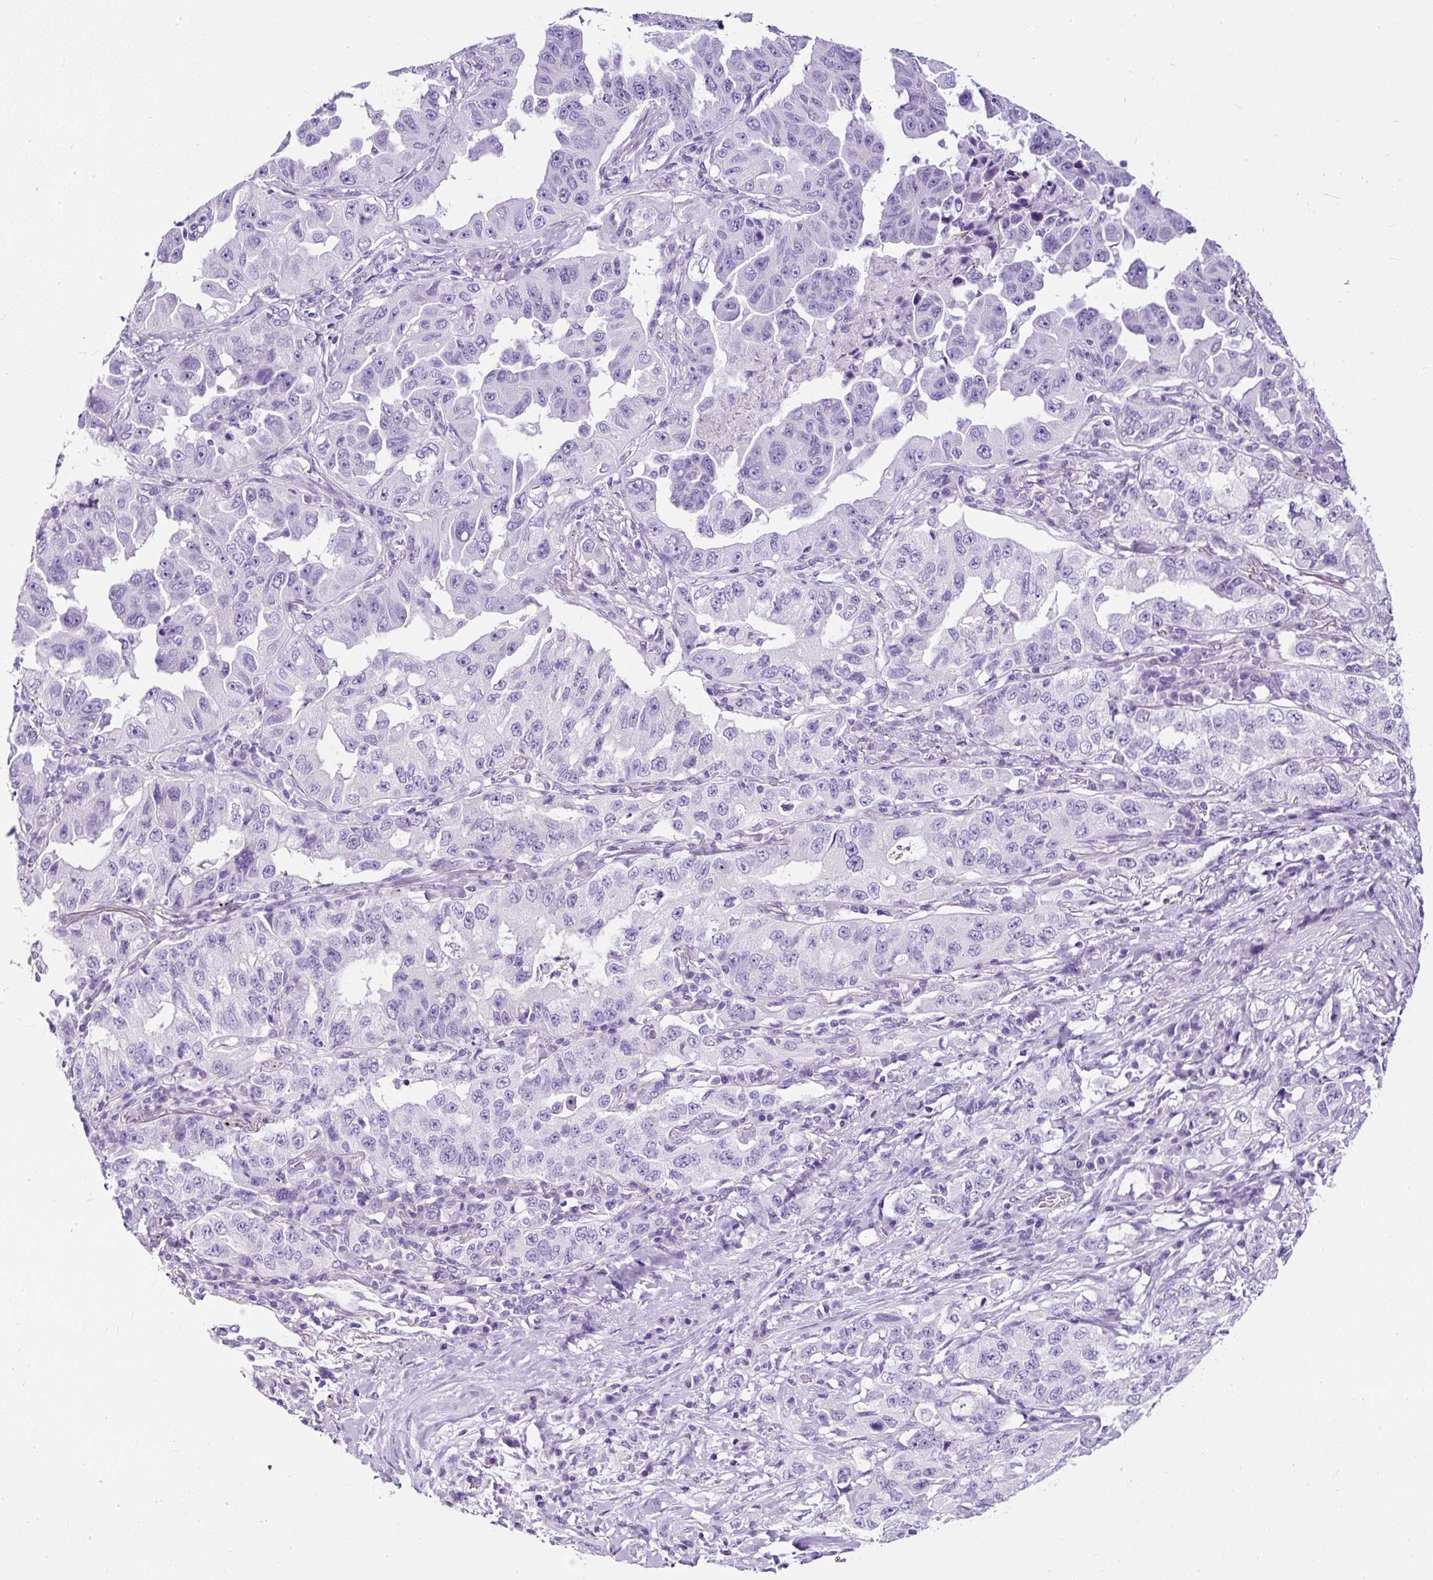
{"staining": {"intensity": "negative", "quantity": "none", "location": "none"}, "tissue": "lung cancer", "cell_type": "Tumor cells", "image_type": "cancer", "snomed": [{"axis": "morphology", "description": "Adenocarcinoma, NOS"}, {"axis": "topography", "description": "Lung"}], "caption": "The immunohistochemistry image has no significant staining in tumor cells of adenocarcinoma (lung) tissue. (DAB immunohistochemistry (IHC) with hematoxylin counter stain).", "gene": "STOX2", "patient": {"sex": "female", "age": 51}}